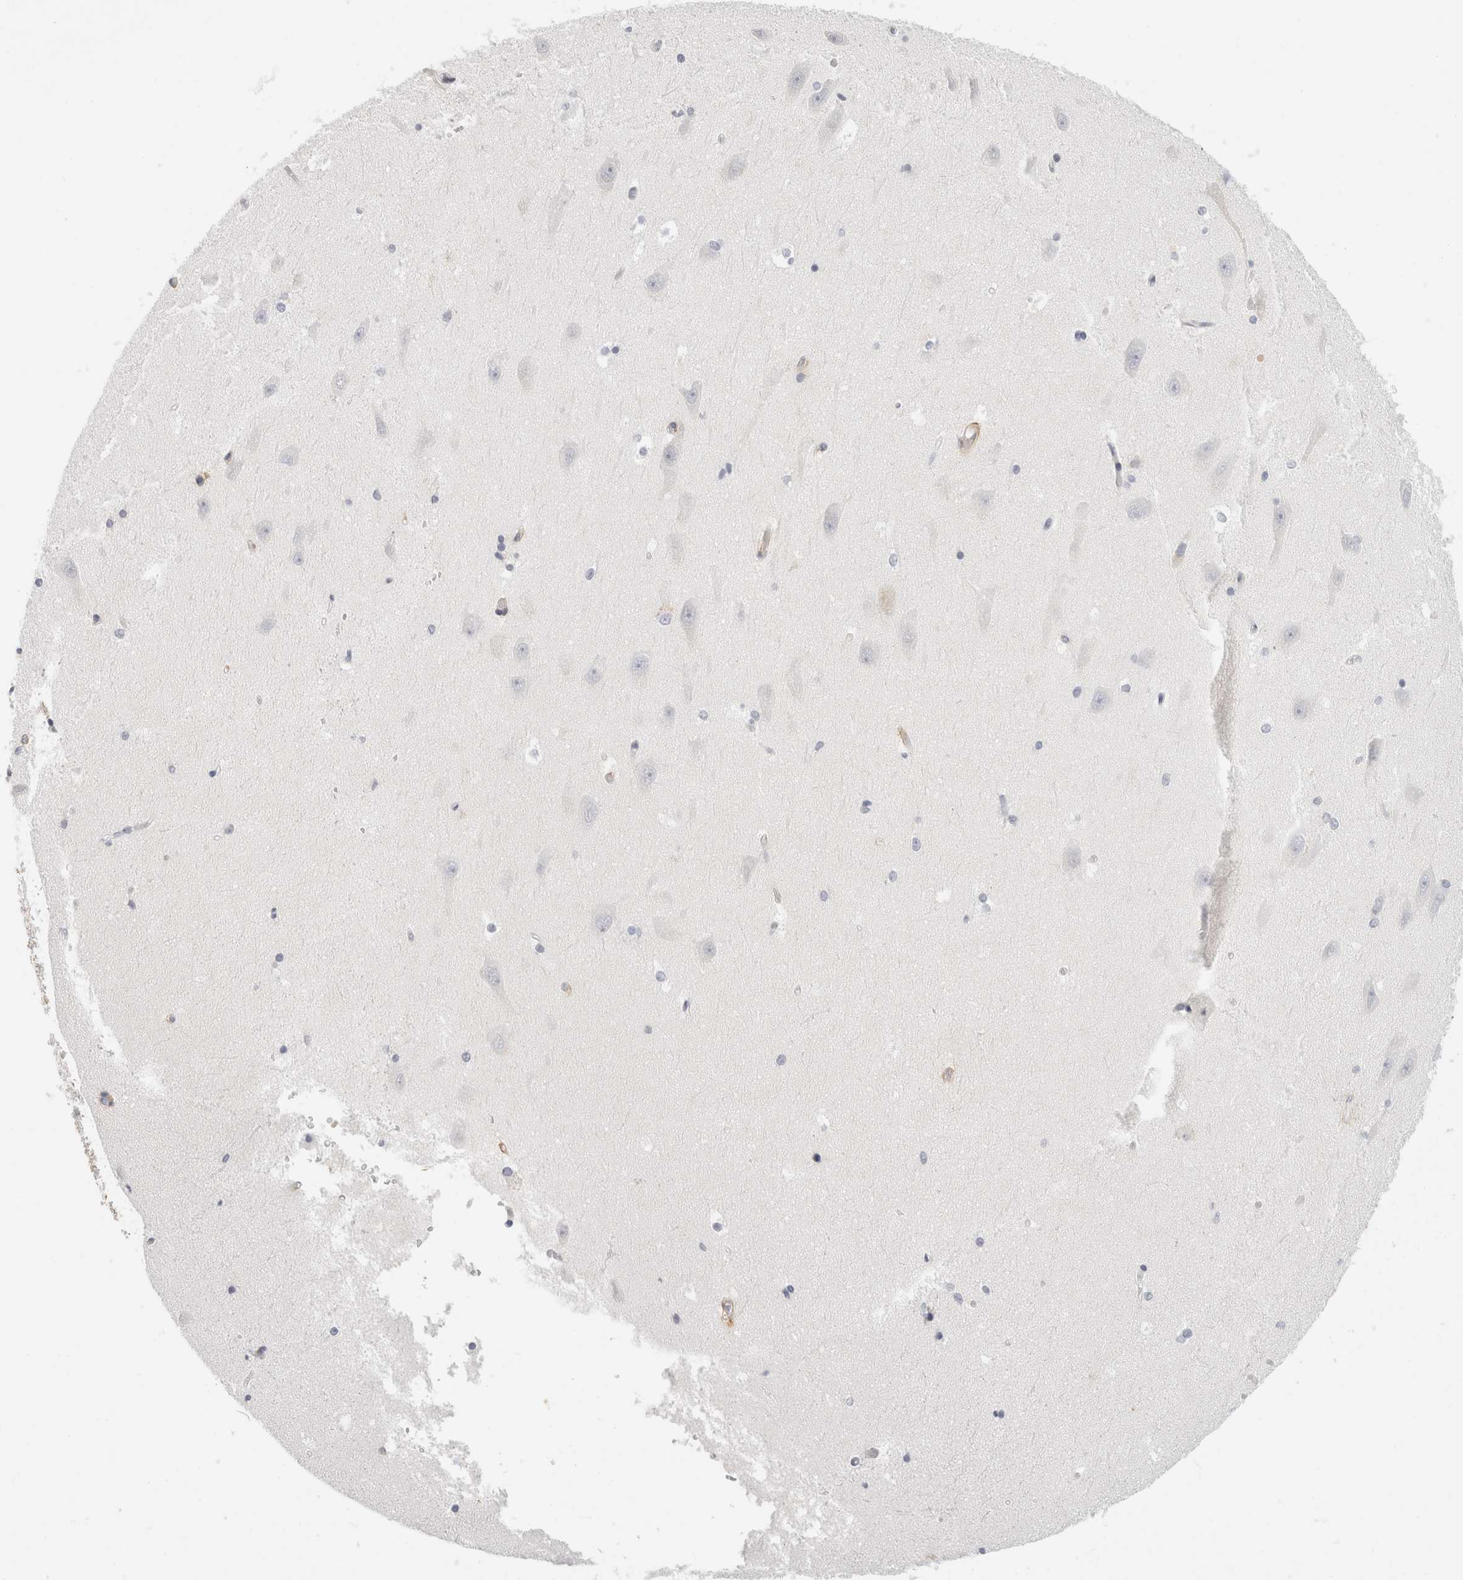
{"staining": {"intensity": "negative", "quantity": "none", "location": "none"}, "tissue": "hippocampus", "cell_type": "Glial cells", "image_type": "normal", "snomed": [{"axis": "morphology", "description": "Normal tissue, NOS"}, {"axis": "topography", "description": "Hippocampus"}], "caption": "IHC of benign human hippocampus reveals no staining in glial cells.", "gene": "FGL2", "patient": {"sex": "male", "age": 45}}